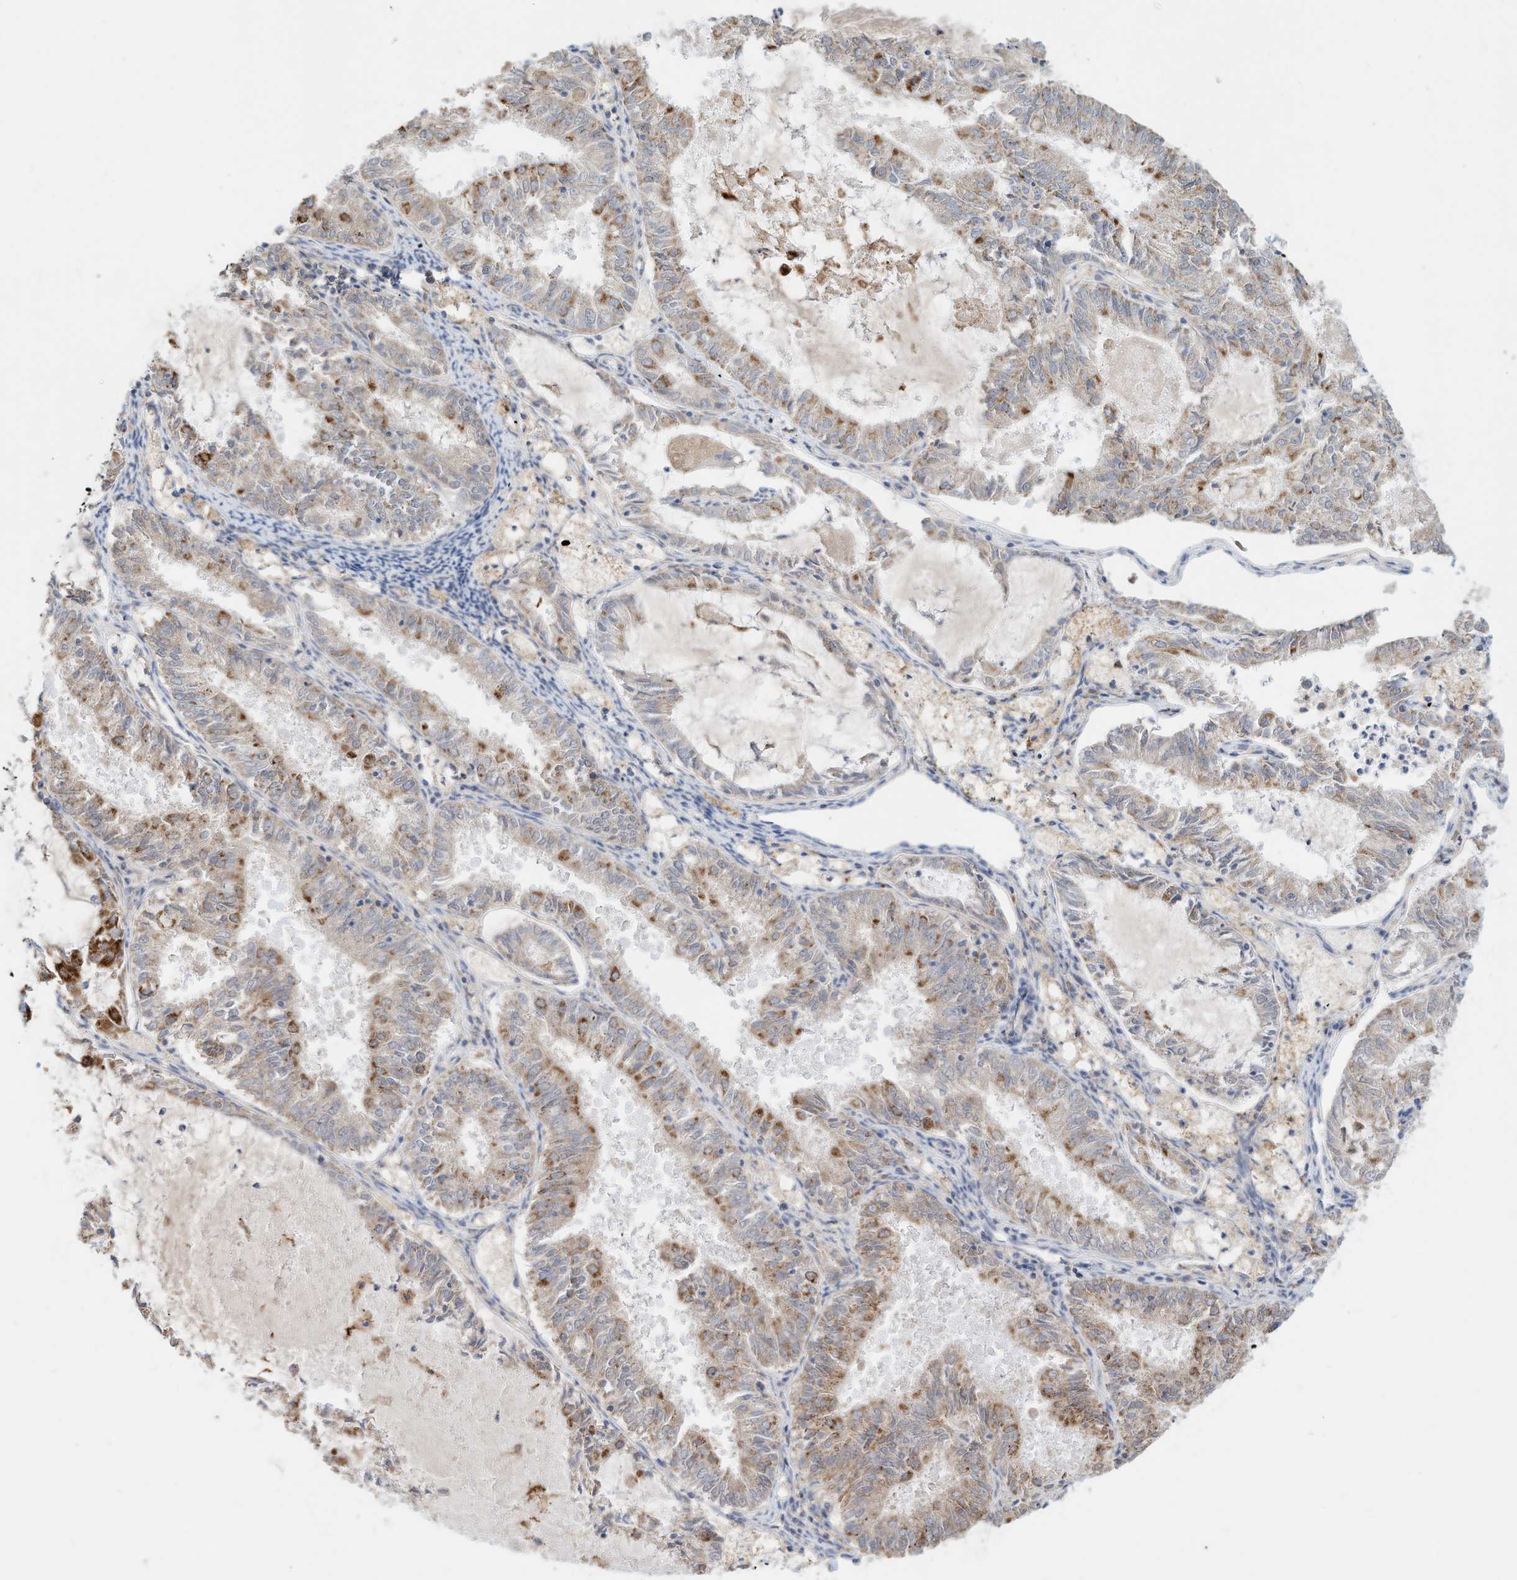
{"staining": {"intensity": "moderate", "quantity": "25%-75%", "location": "cytoplasmic/membranous"}, "tissue": "endometrial cancer", "cell_type": "Tumor cells", "image_type": "cancer", "snomed": [{"axis": "morphology", "description": "Adenocarcinoma, NOS"}, {"axis": "topography", "description": "Endometrium"}], "caption": "Endometrial cancer stained with immunohistochemistry displays moderate cytoplasmic/membranous expression in approximately 25%-75% of tumor cells. (brown staining indicates protein expression, while blue staining denotes nuclei).", "gene": "RHOH", "patient": {"sex": "female", "age": 57}}